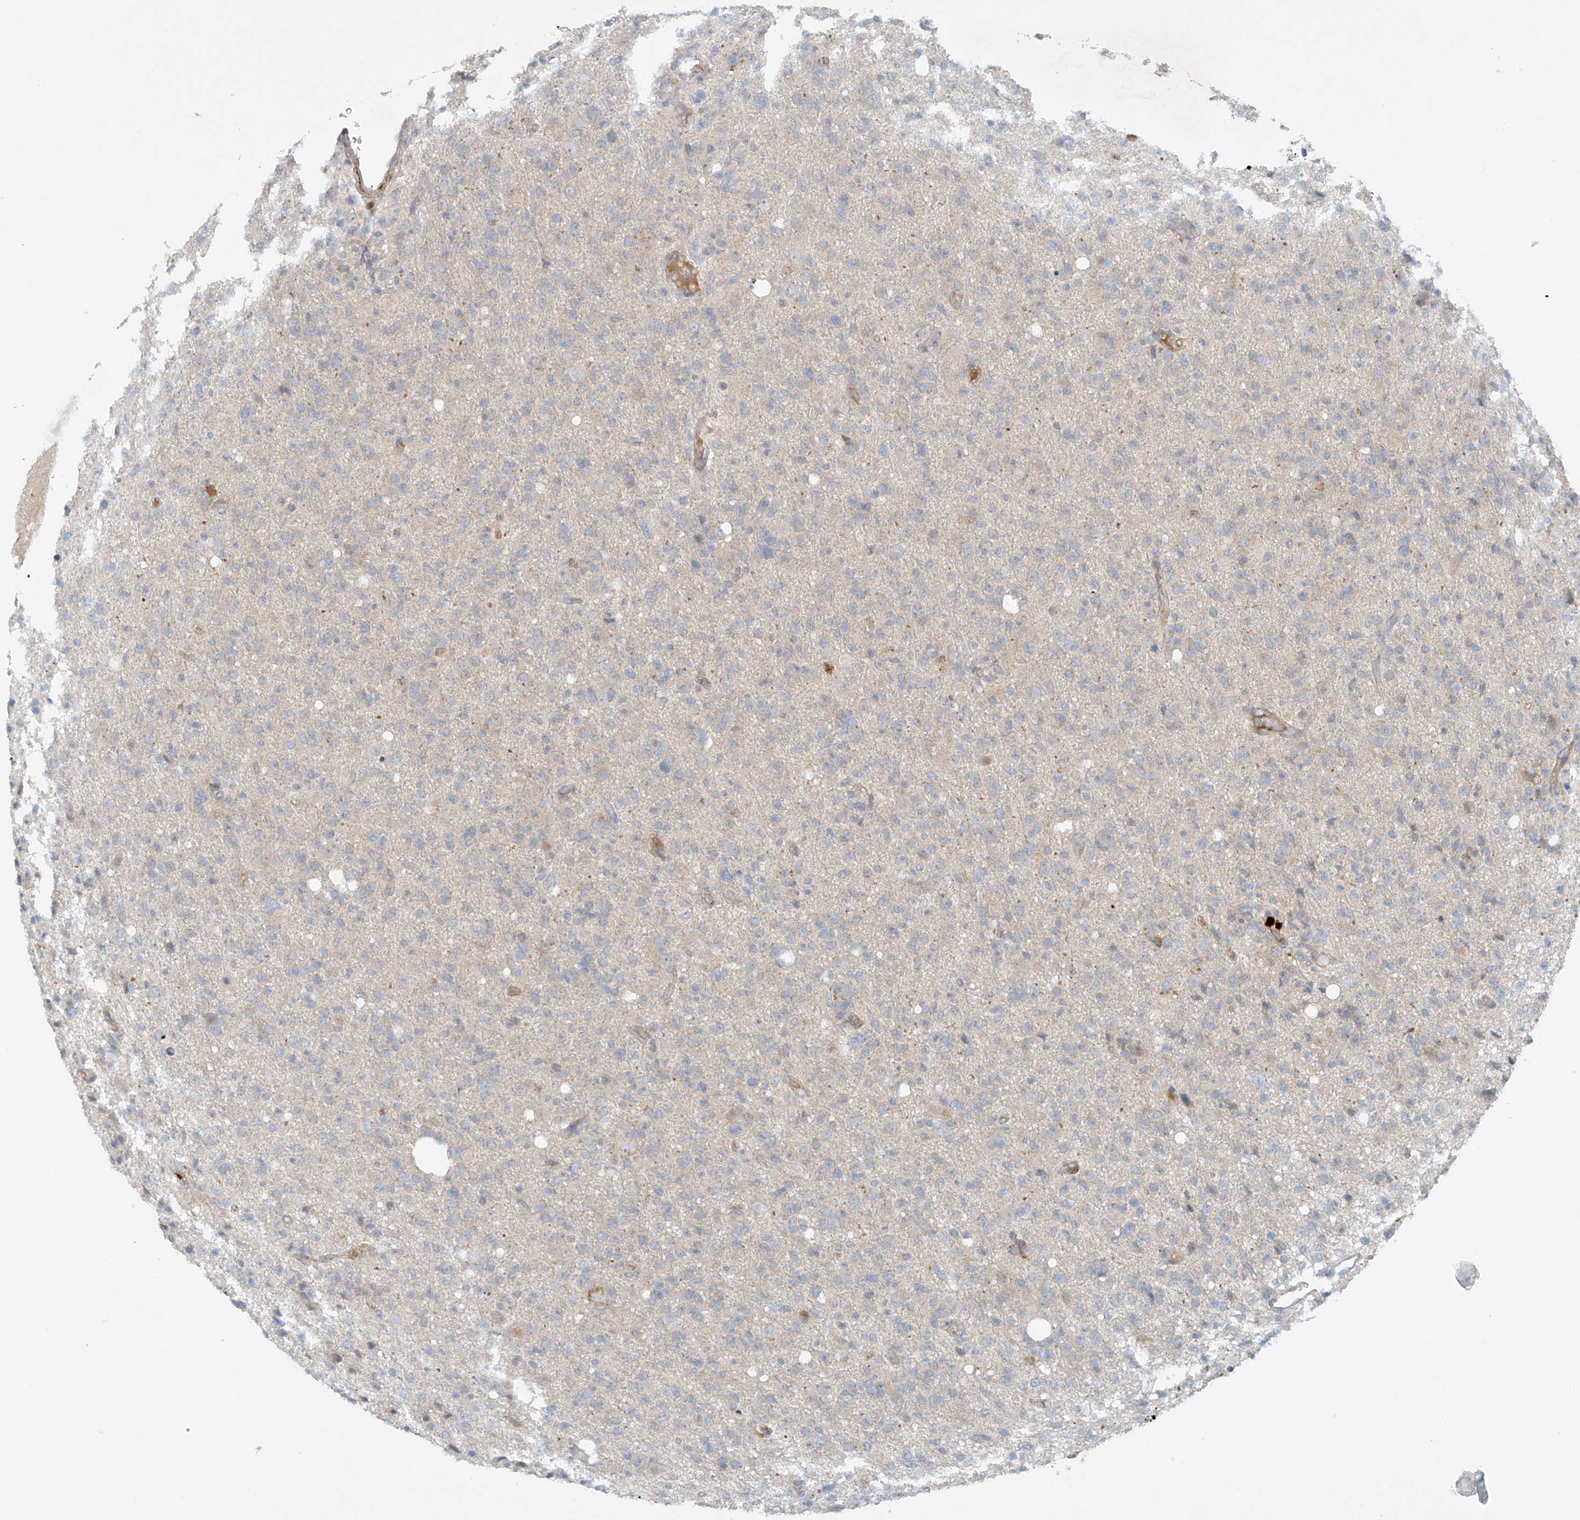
{"staining": {"intensity": "negative", "quantity": "none", "location": "none"}, "tissue": "glioma", "cell_type": "Tumor cells", "image_type": "cancer", "snomed": [{"axis": "morphology", "description": "Glioma, malignant, High grade"}, {"axis": "topography", "description": "Brain"}], "caption": "High magnification brightfield microscopy of malignant glioma (high-grade) stained with DAB (3,3'-diaminobenzidine) (brown) and counterstained with hematoxylin (blue): tumor cells show no significant expression. (DAB immunohistochemistry with hematoxylin counter stain).", "gene": "LYRM9", "patient": {"sex": "female", "age": 57}}